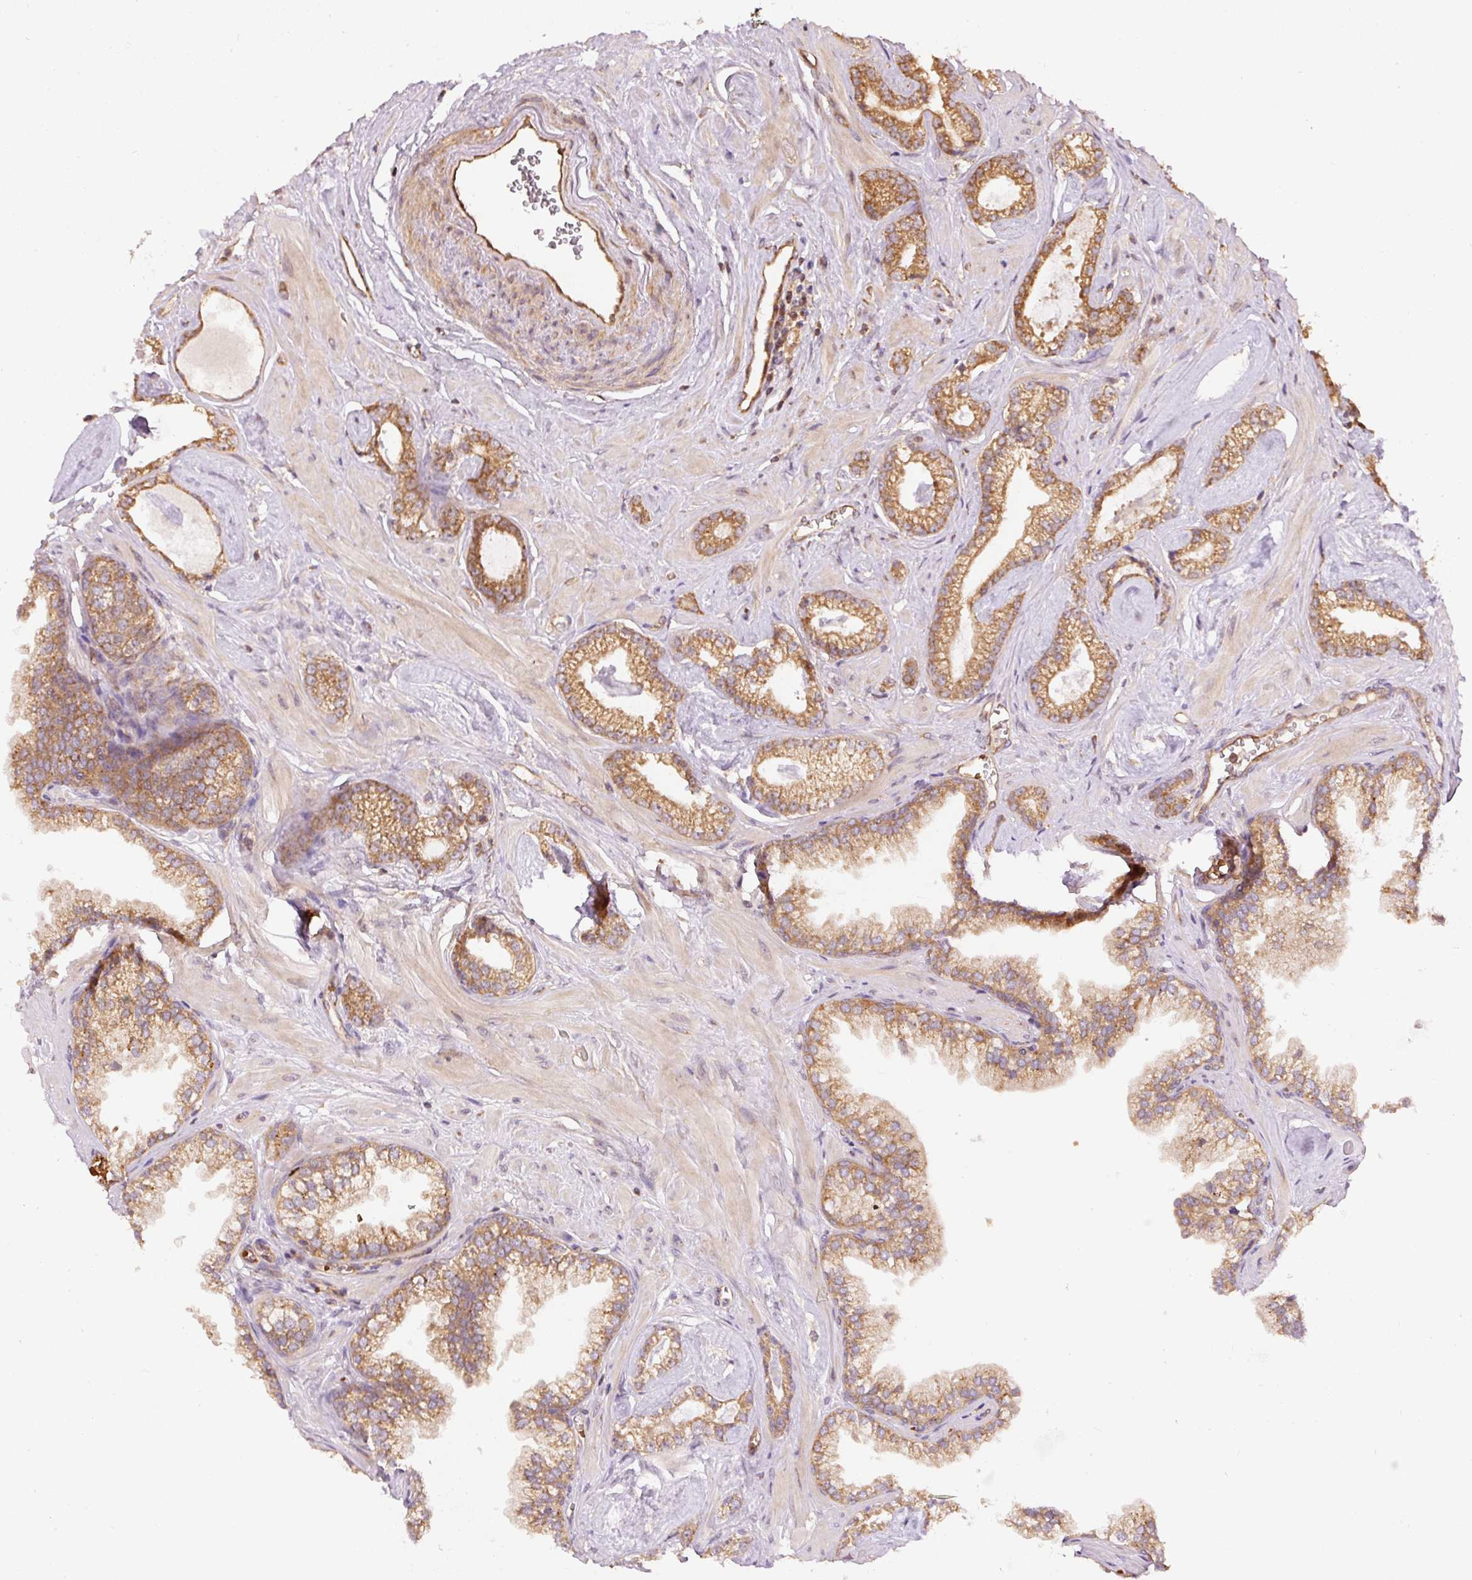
{"staining": {"intensity": "moderate", "quantity": ">75%", "location": "cytoplasmic/membranous"}, "tissue": "prostate cancer", "cell_type": "Tumor cells", "image_type": "cancer", "snomed": [{"axis": "morphology", "description": "Adenocarcinoma, Low grade"}, {"axis": "topography", "description": "Prostate"}], "caption": "Immunohistochemistry (DAB (3,3'-diaminobenzidine)) staining of human prostate adenocarcinoma (low-grade) demonstrates moderate cytoplasmic/membranous protein staining in approximately >75% of tumor cells.", "gene": "ADCY4", "patient": {"sex": "male", "age": 60}}